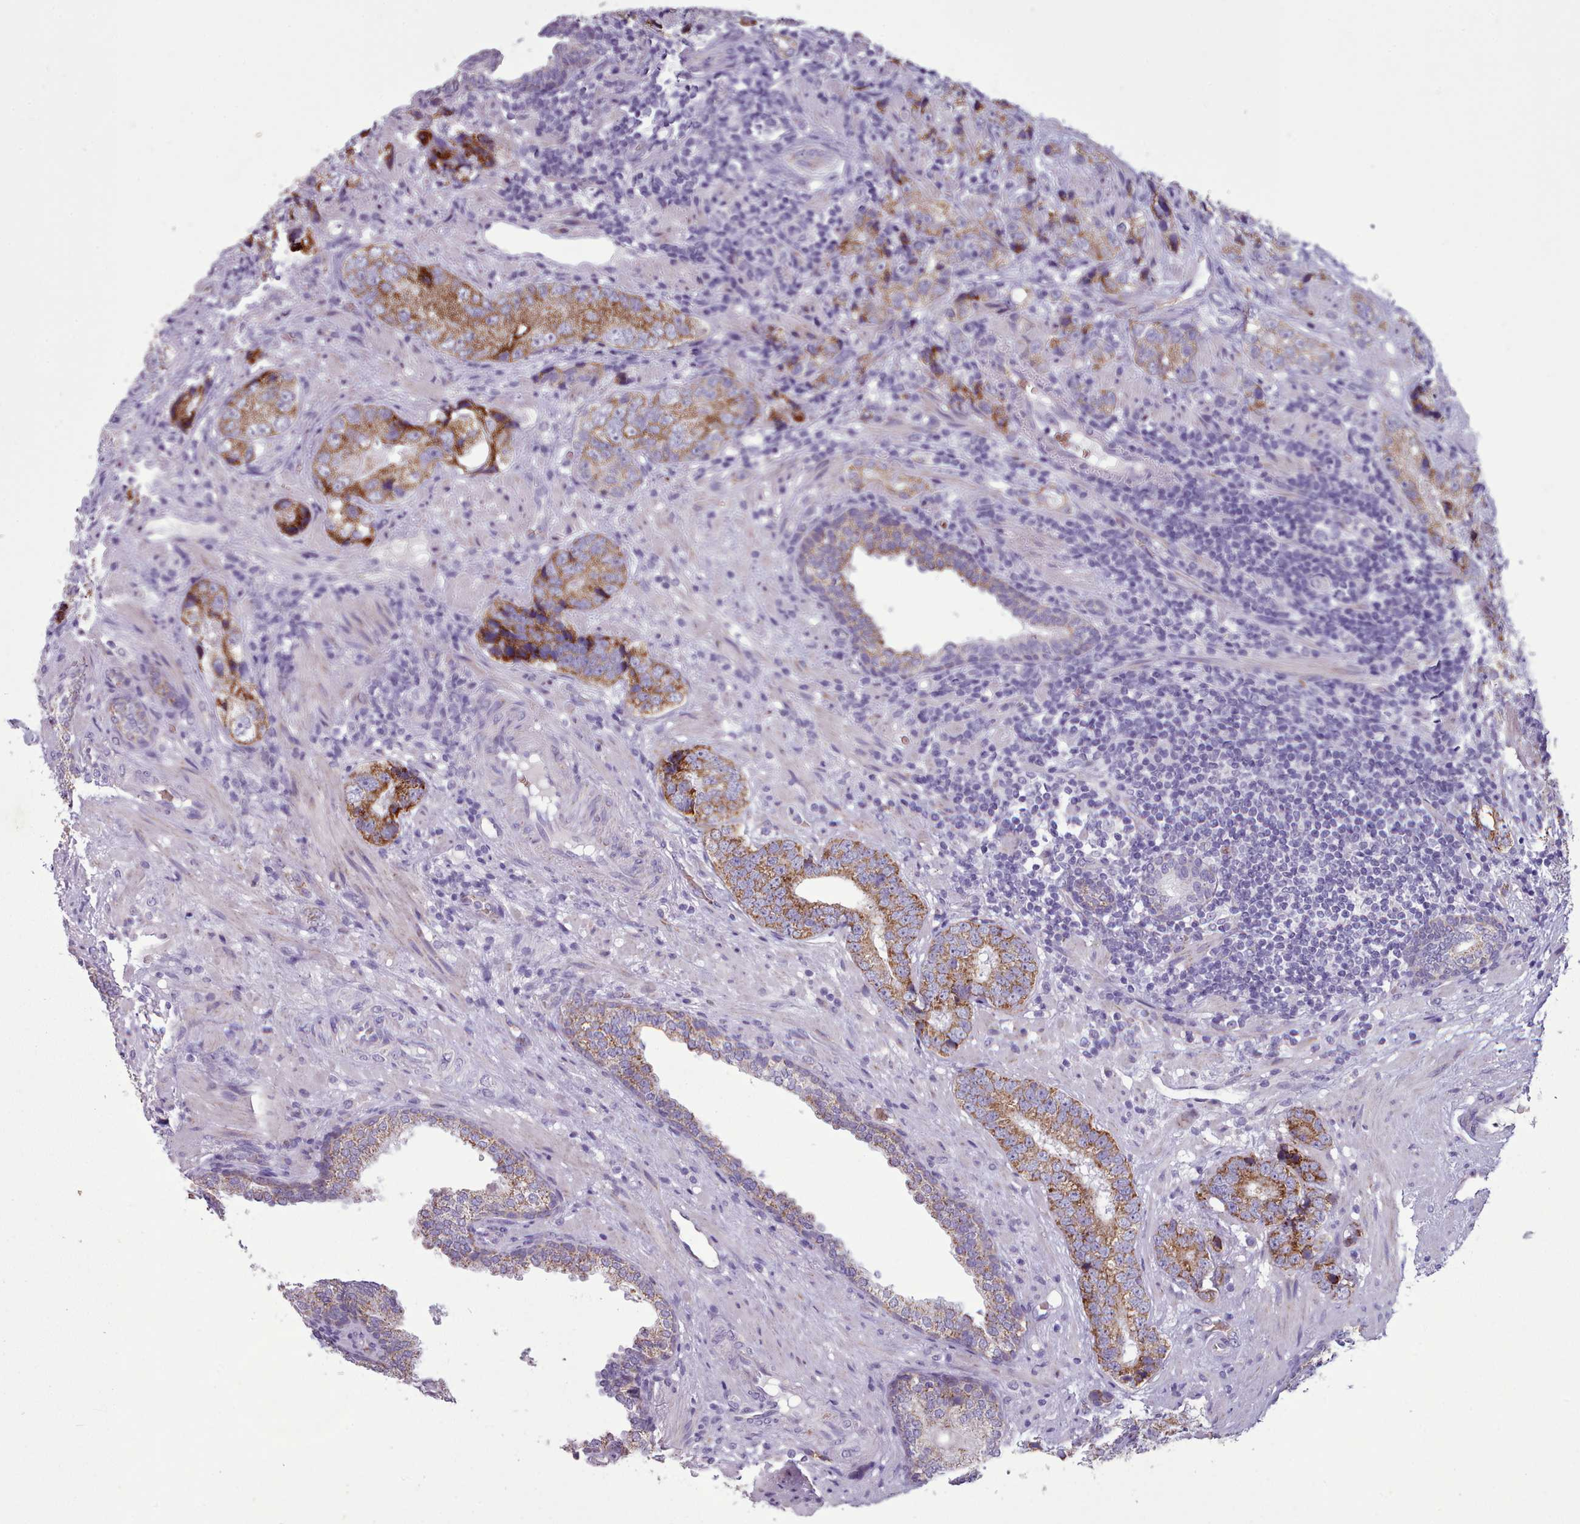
{"staining": {"intensity": "moderate", "quantity": ">75%", "location": "cytoplasmic/membranous"}, "tissue": "prostate cancer", "cell_type": "Tumor cells", "image_type": "cancer", "snomed": [{"axis": "morphology", "description": "Adenocarcinoma, High grade"}, {"axis": "topography", "description": "Prostate"}], "caption": "Immunohistochemistry (IHC) staining of adenocarcinoma (high-grade) (prostate), which demonstrates medium levels of moderate cytoplasmic/membranous positivity in approximately >75% of tumor cells indicating moderate cytoplasmic/membranous protein staining. The staining was performed using DAB (3,3'-diaminobenzidine) (brown) for protein detection and nuclei were counterstained in hematoxylin (blue).", "gene": "AK4", "patient": {"sex": "male", "age": 63}}